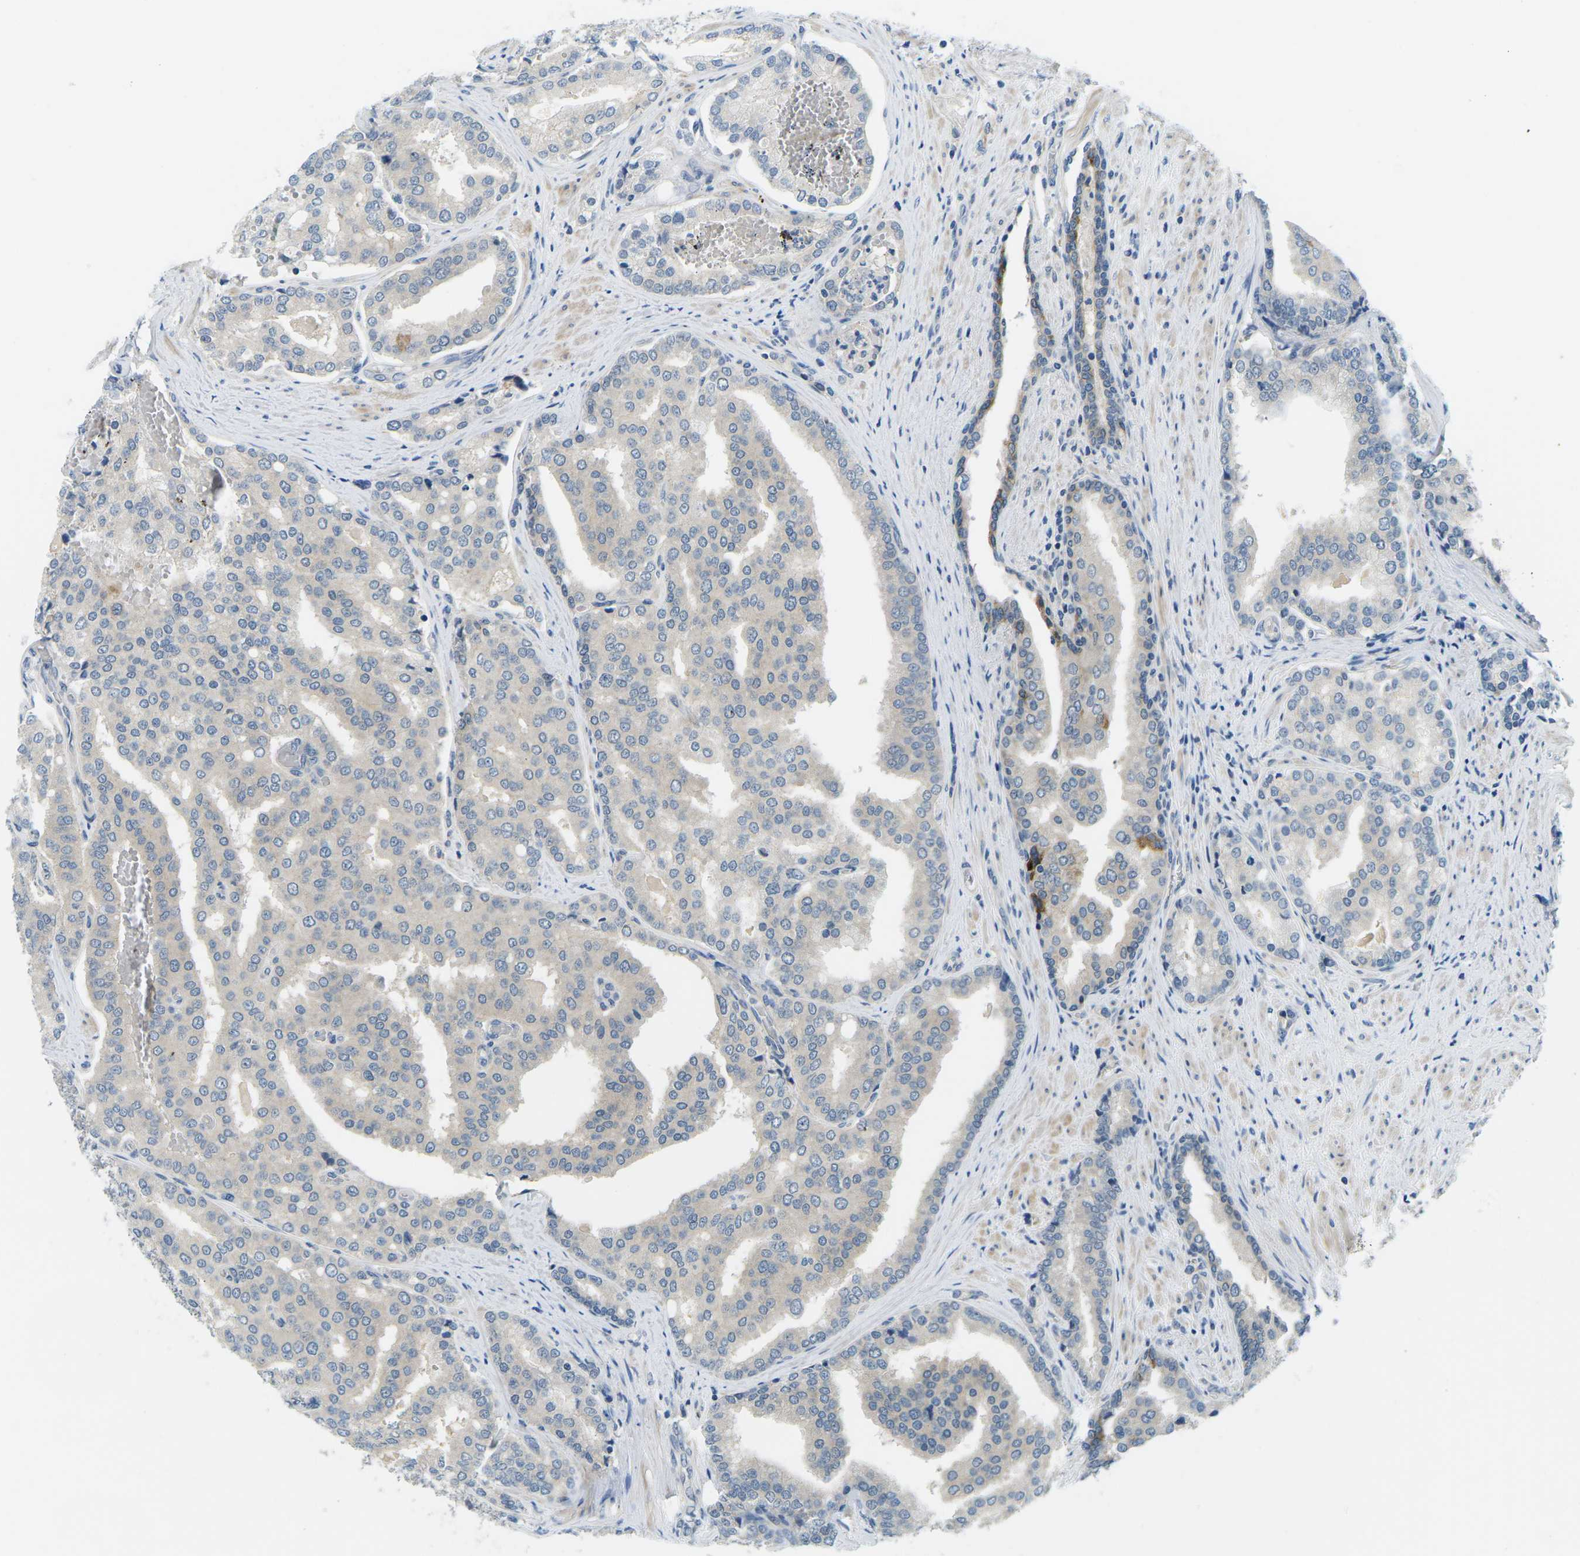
{"staining": {"intensity": "negative", "quantity": "none", "location": "none"}, "tissue": "prostate cancer", "cell_type": "Tumor cells", "image_type": "cancer", "snomed": [{"axis": "morphology", "description": "Adenocarcinoma, High grade"}, {"axis": "topography", "description": "Prostate"}], "caption": "Micrograph shows no protein positivity in tumor cells of prostate cancer (high-grade adenocarcinoma) tissue.", "gene": "CTNND1", "patient": {"sex": "male", "age": 50}}